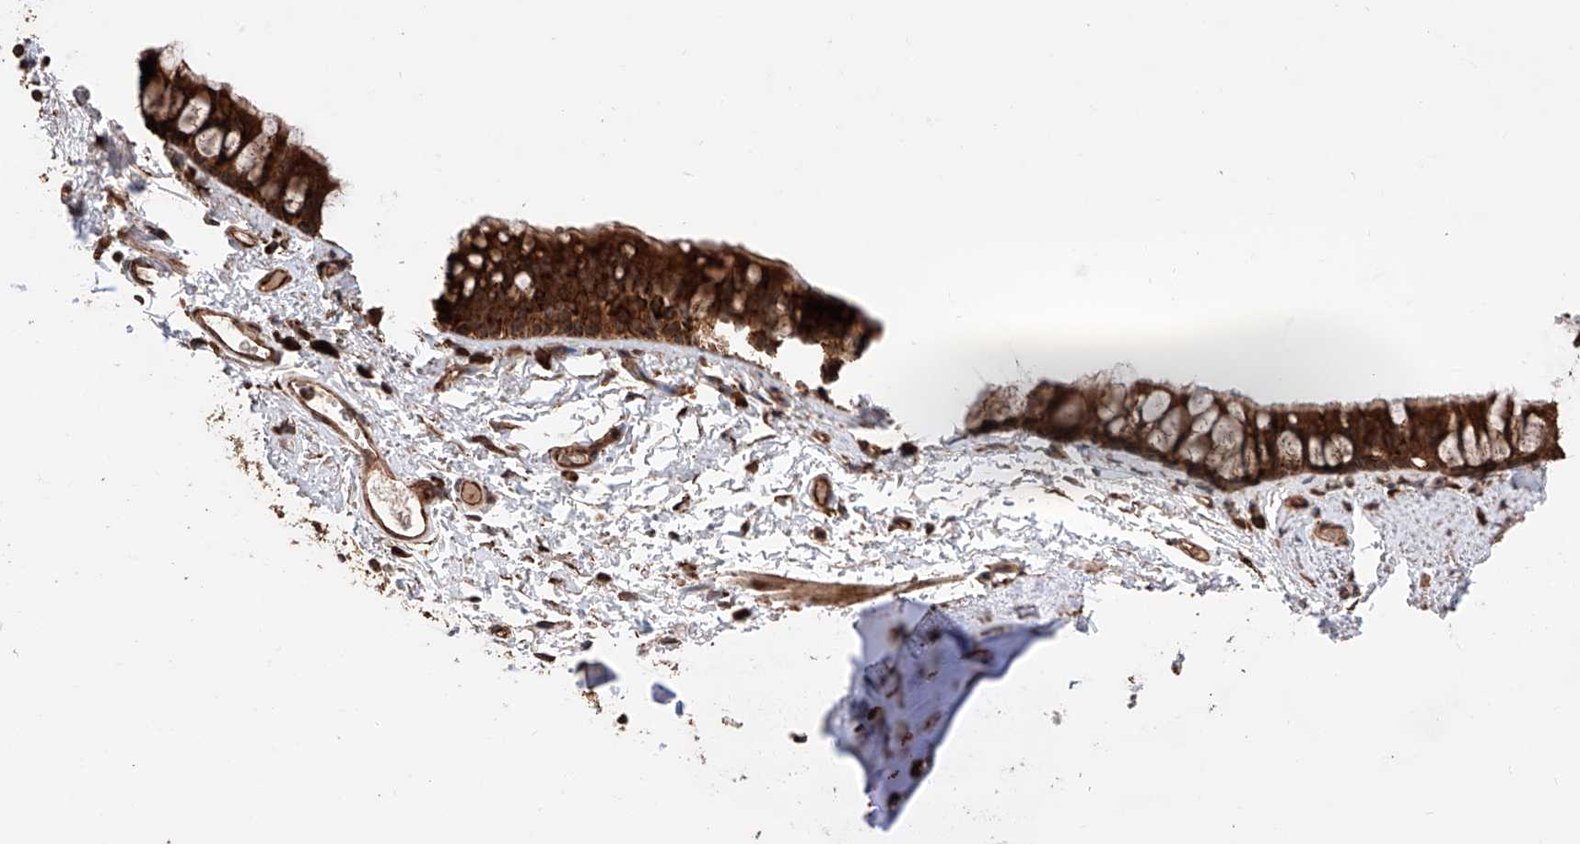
{"staining": {"intensity": "strong", "quantity": ">75%", "location": "cytoplasmic/membranous"}, "tissue": "bronchus", "cell_type": "Respiratory epithelial cells", "image_type": "normal", "snomed": [{"axis": "morphology", "description": "Normal tissue, NOS"}, {"axis": "topography", "description": "Cartilage tissue"}, {"axis": "topography", "description": "Bronchus"}], "caption": "This histopathology image exhibits immunohistochemistry (IHC) staining of normal bronchus, with high strong cytoplasmic/membranous positivity in about >75% of respiratory epithelial cells.", "gene": "DNAH8", "patient": {"sex": "female", "age": 73}}